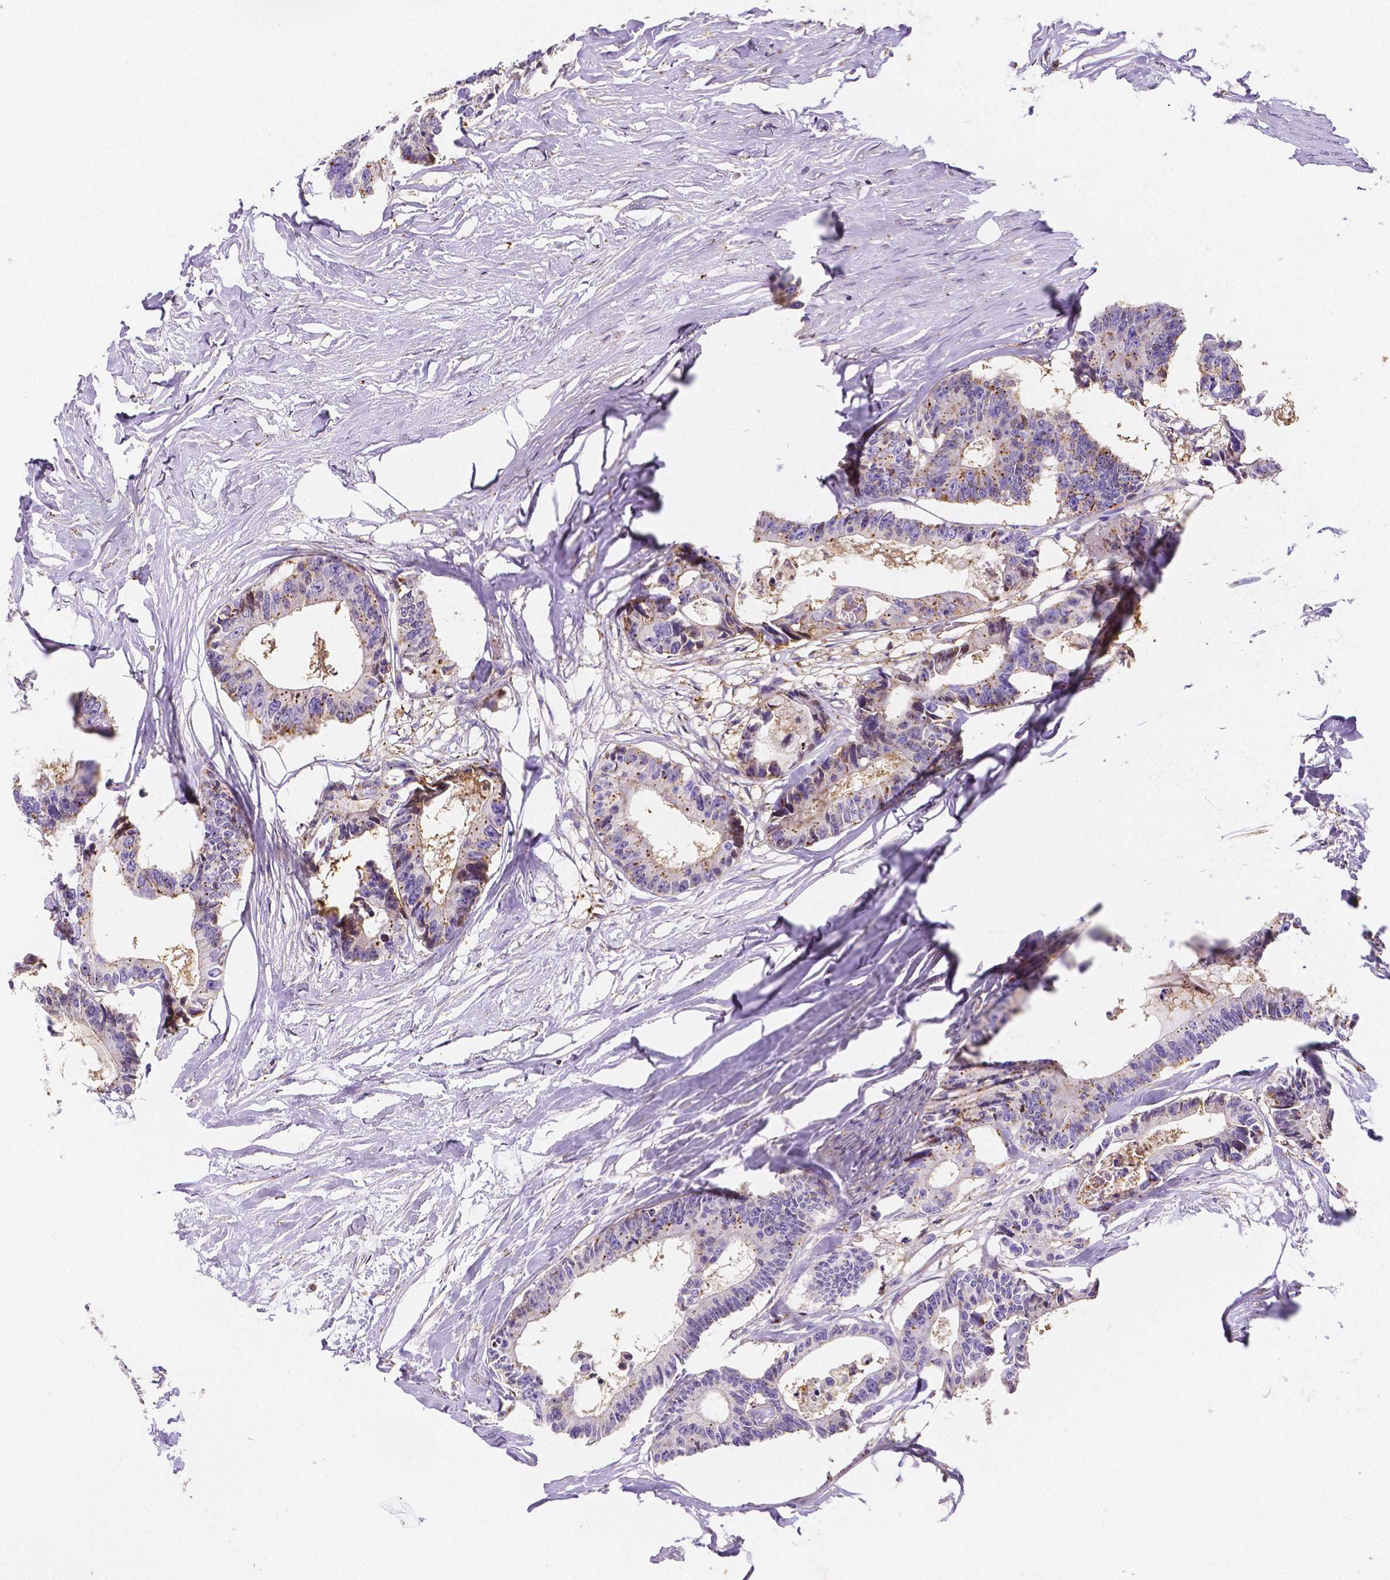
{"staining": {"intensity": "moderate", "quantity": "<25%", "location": "cytoplasmic/membranous"}, "tissue": "colorectal cancer", "cell_type": "Tumor cells", "image_type": "cancer", "snomed": [{"axis": "morphology", "description": "Adenocarcinoma, NOS"}, {"axis": "topography", "description": "Rectum"}], "caption": "DAB immunohistochemical staining of colorectal cancer (adenocarcinoma) demonstrates moderate cytoplasmic/membranous protein expression in approximately <25% of tumor cells. (Stains: DAB in brown, nuclei in blue, Microscopy: brightfield microscopy at high magnification).", "gene": "GABRD", "patient": {"sex": "male", "age": 57}}